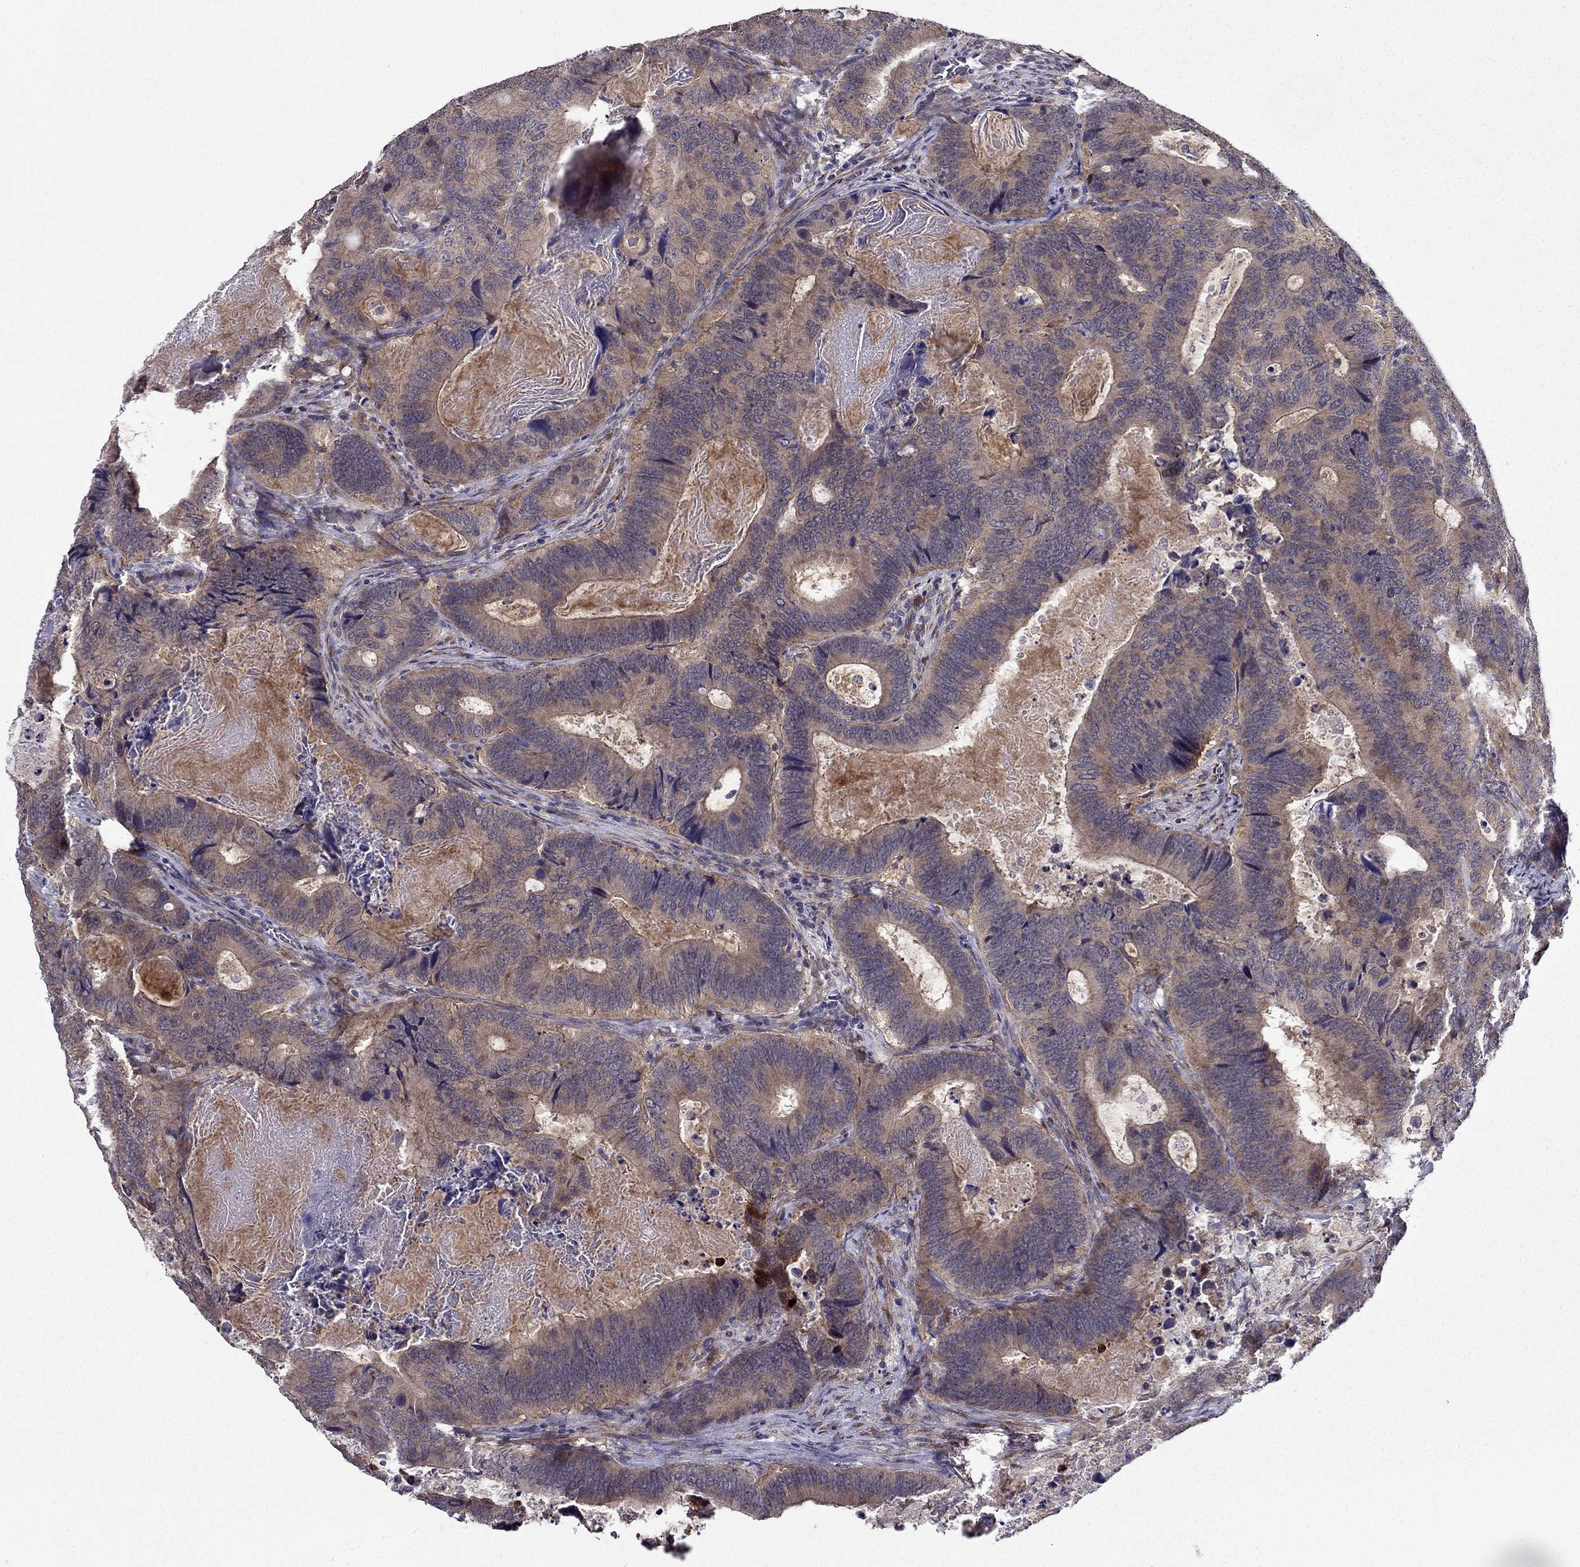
{"staining": {"intensity": "weak", "quantity": ">75%", "location": "cytoplasmic/membranous"}, "tissue": "colorectal cancer", "cell_type": "Tumor cells", "image_type": "cancer", "snomed": [{"axis": "morphology", "description": "Adenocarcinoma, NOS"}, {"axis": "topography", "description": "Colon"}], "caption": "High-power microscopy captured an IHC photomicrograph of adenocarcinoma (colorectal), revealing weak cytoplasmic/membranous staining in about >75% of tumor cells.", "gene": "ARHGEF28", "patient": {"sex": "female", "age": 82}}